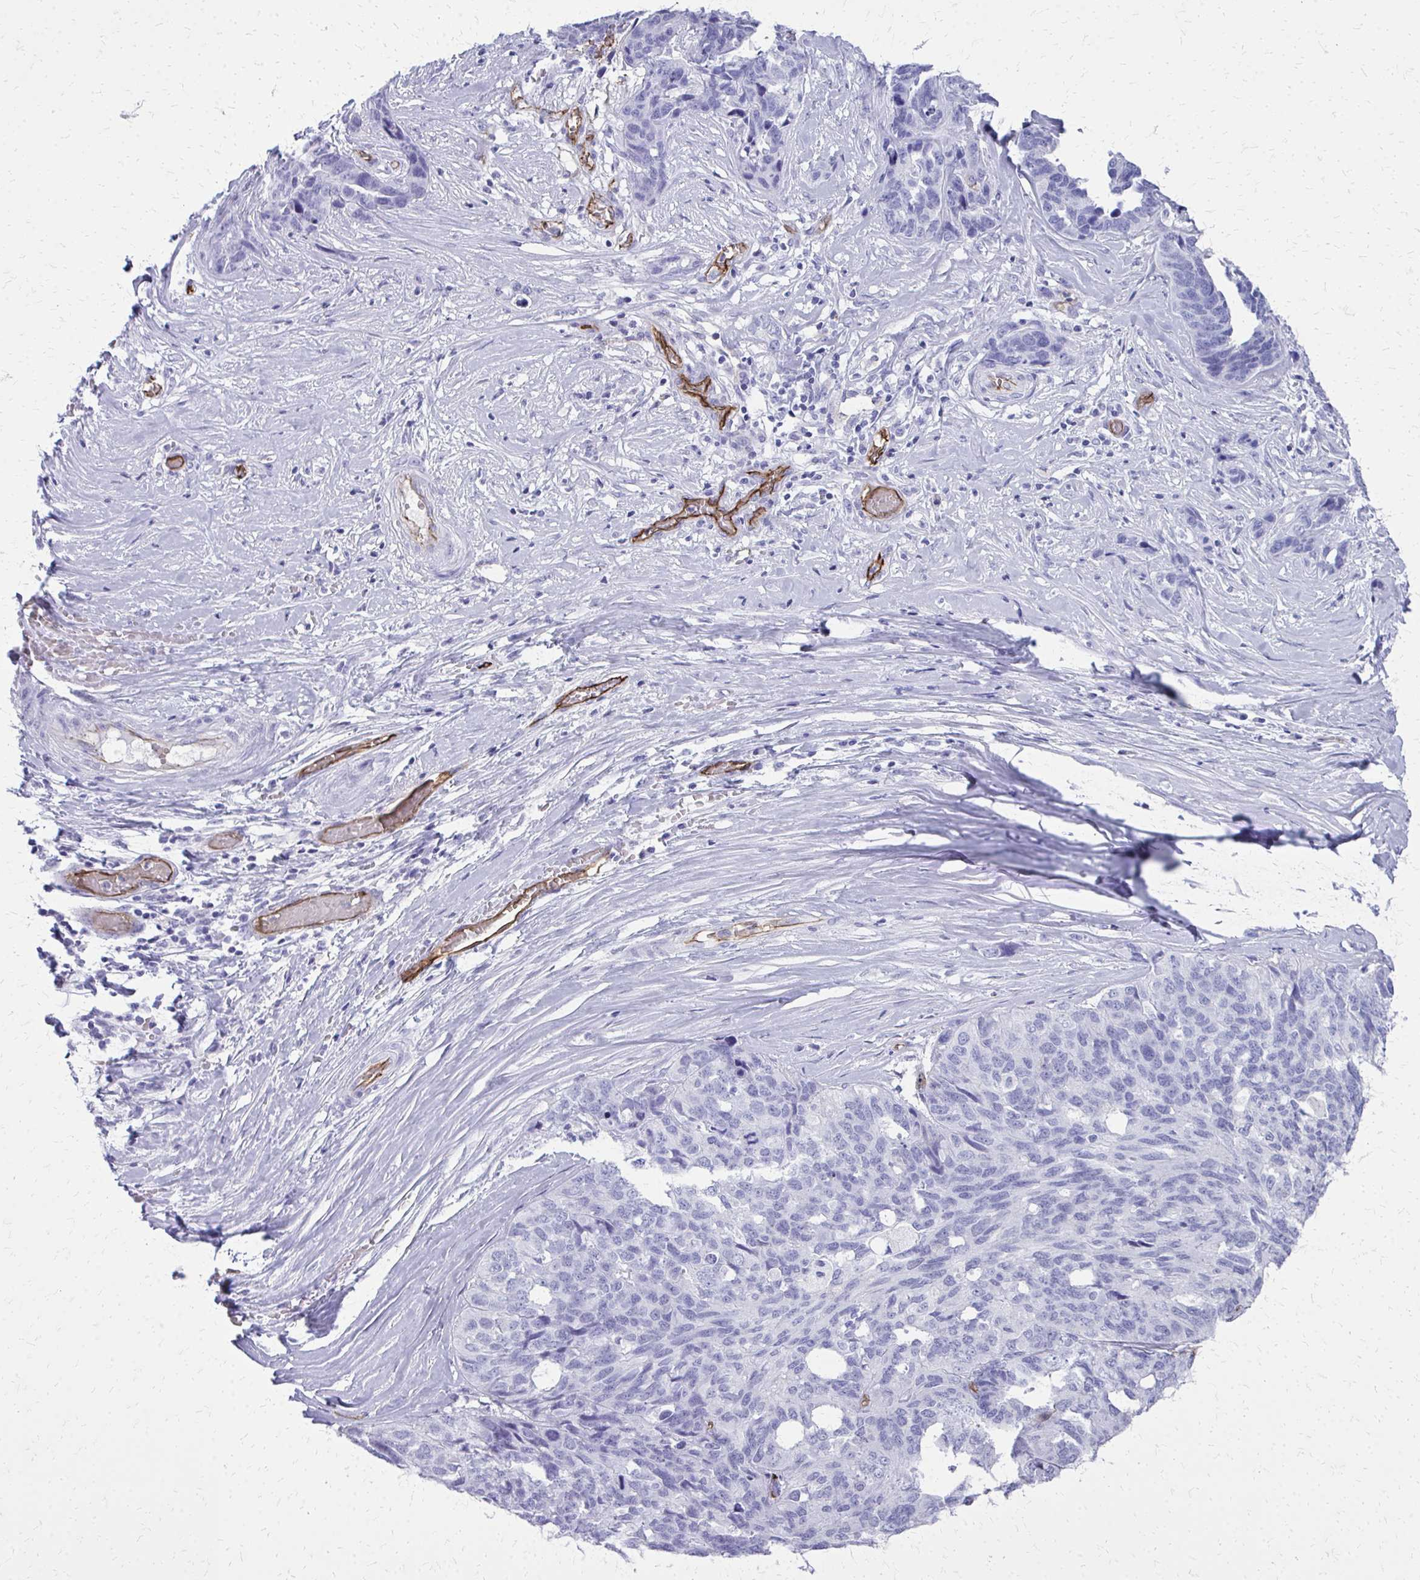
{"staining": {"intensity": "negative", "quantity": "none", "location": "none"}, "tissue": "ovarian cancer", "cell_type": "Tumor cells", "image_type": "cancer", "snomed": [{"axis": "morphology", "description": "Cystadenocarcinoma, serous, NOS"}, {"axis": "topography", "description": "Ovary"}], "caption": "IHC micrograph of neoplastic tissue: human ovarian cancer (serous cystadenocarcinoma) stained with DAB (3,3'-diaminobenzidine) displays no significant protein positivity in tumor cells.", "gene": "TPSG1", "patient": {"sex": "female", "age": 64}}